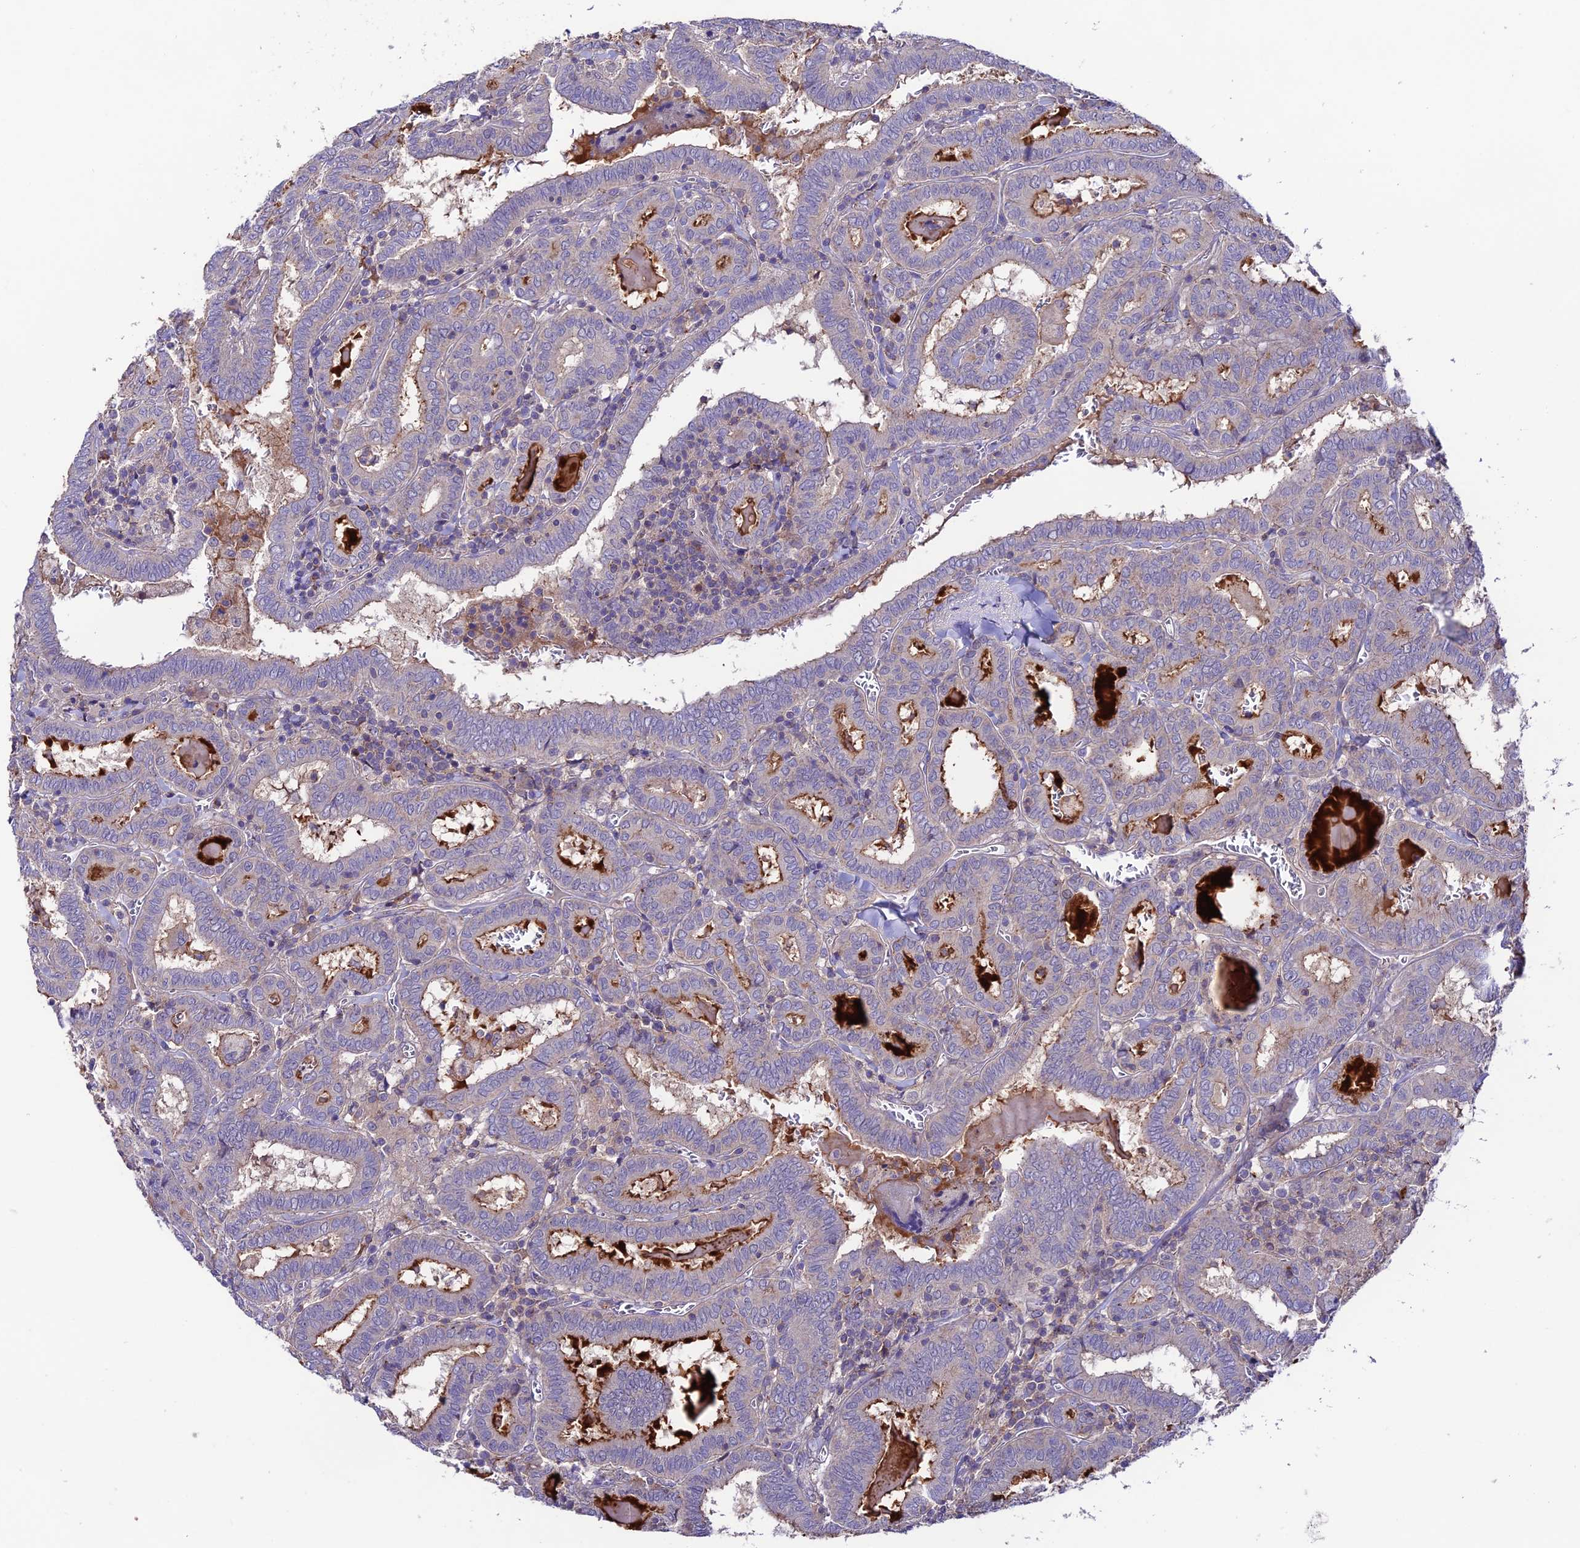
{"staining": {"intensity": "moderate", "quantity": "<25%", "location": "cytoplasmic/membranous"}, "tissue": "thyroid cancer", "cell_type": "Tumor cells", "image_type": "cancer", "snomed": [{"axis": "morphology", "description": "Papillary adenocarcinoma, NOS"}, {"axis": "topography", "description": "Thyroid gland"}], "caption": "Approximately <25% of tumor cells in thyroid cancer demonstrate moderate cytoplasmic/membranous protein positivity as visualized by brown immunohistochemical staining.", "gene": "BRME1", "patient": {"sex": "female", "age": 72}}